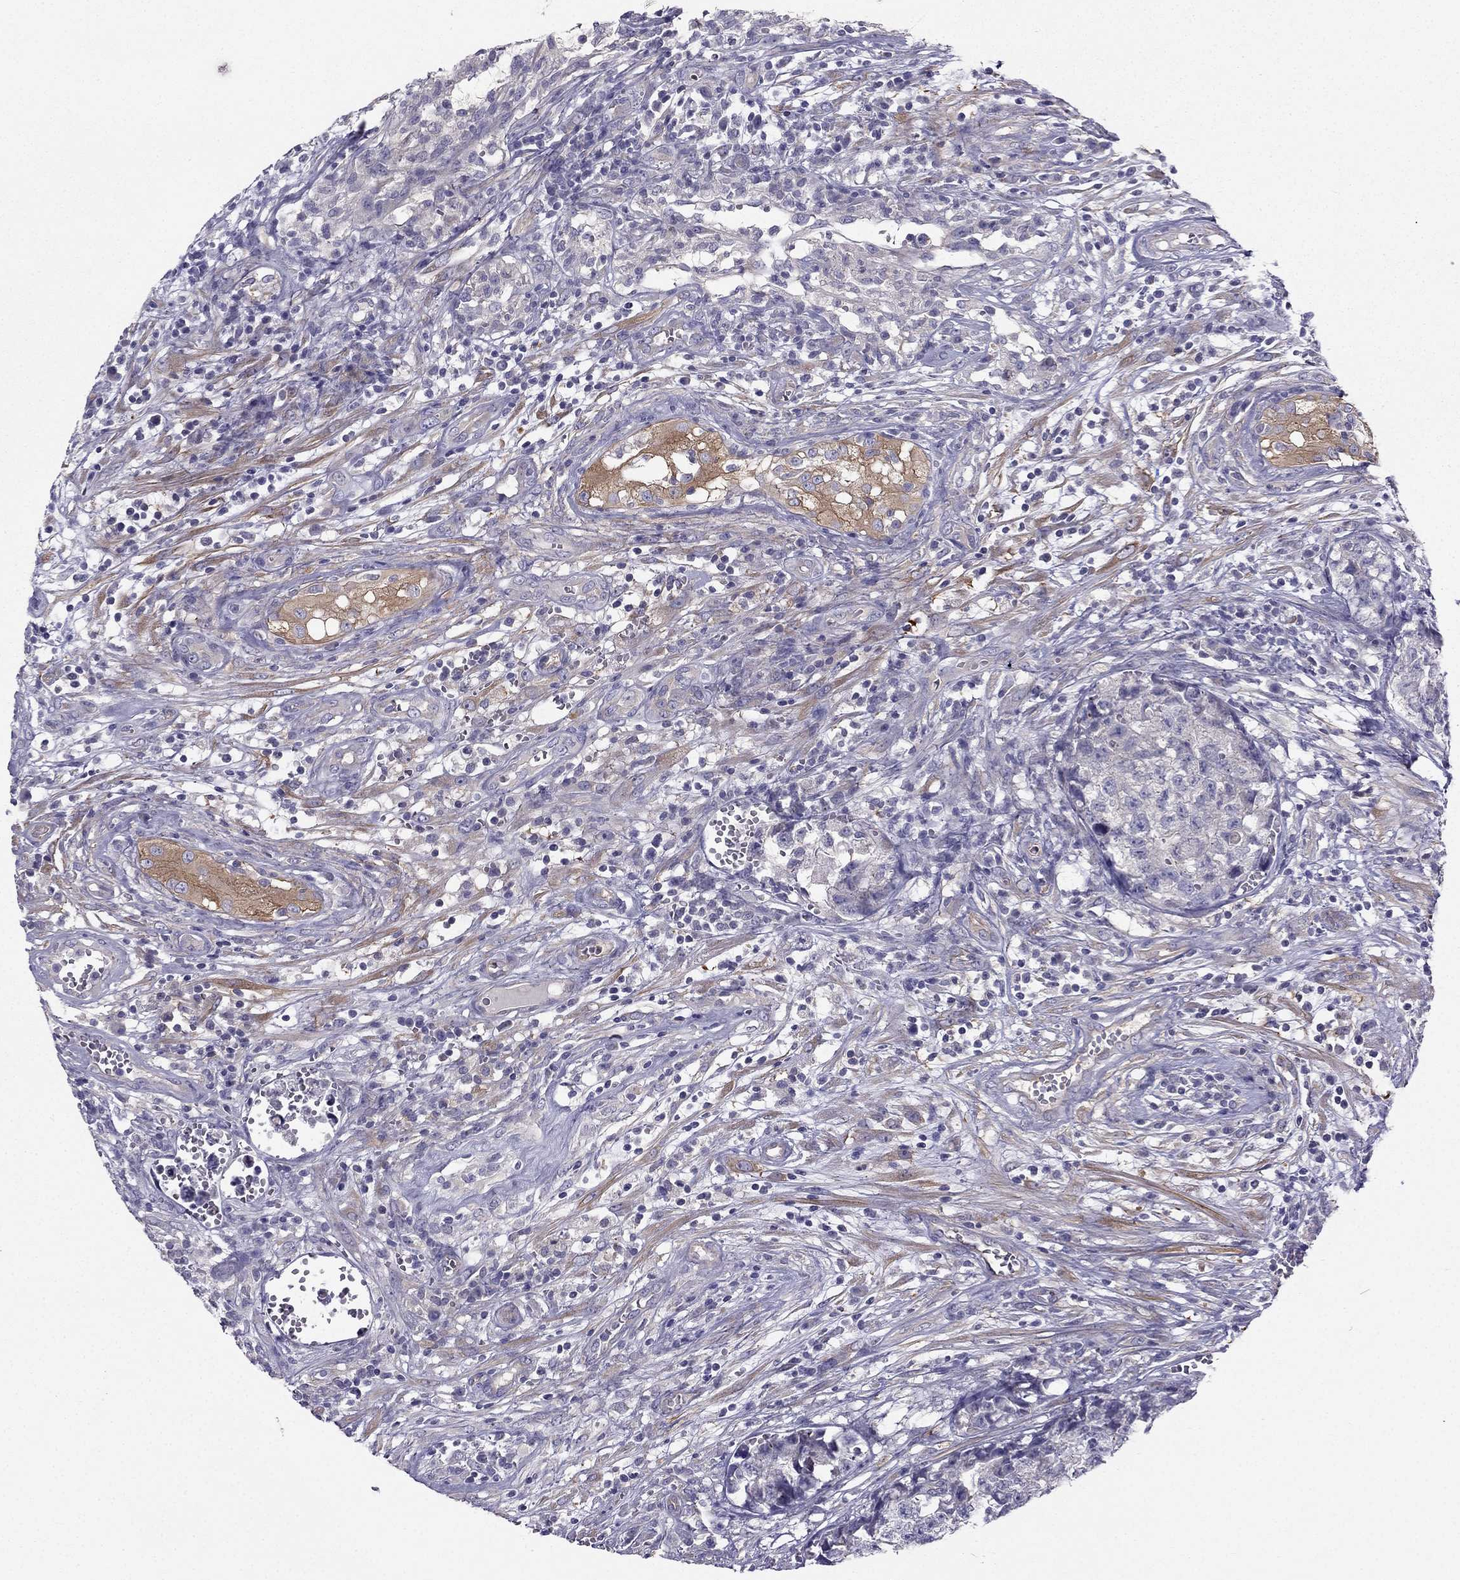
{"staining": {"intensity": "negative", "quantity": "none", "location": "none"}, "tissue": "testis cancer", "cell_type": "Tumor cells", "image_type": "cancer", "snomed": [{"axis": "morphology", "description": "Seminoma, NOS"}, {"axis": "morphology", "description": "Carcinoma, Embryonal, NOS"}, {"axis": "topography", "description": "Testis"}], "caption": "Immunohistochemistry (IHC) image of neoplastic tissue: human testis cancer (embryonal carcinoma) stained with DAB (3,3'-diaminobenzidine) demonstrates no significant protein positivity in tumor cells. (DAB (3,3'-diaminobenzidine) IHC visualized using brightfield microscopy, high magnification).", "gene": "SYT5", "patient": {"sex": "male", "age": 22}}